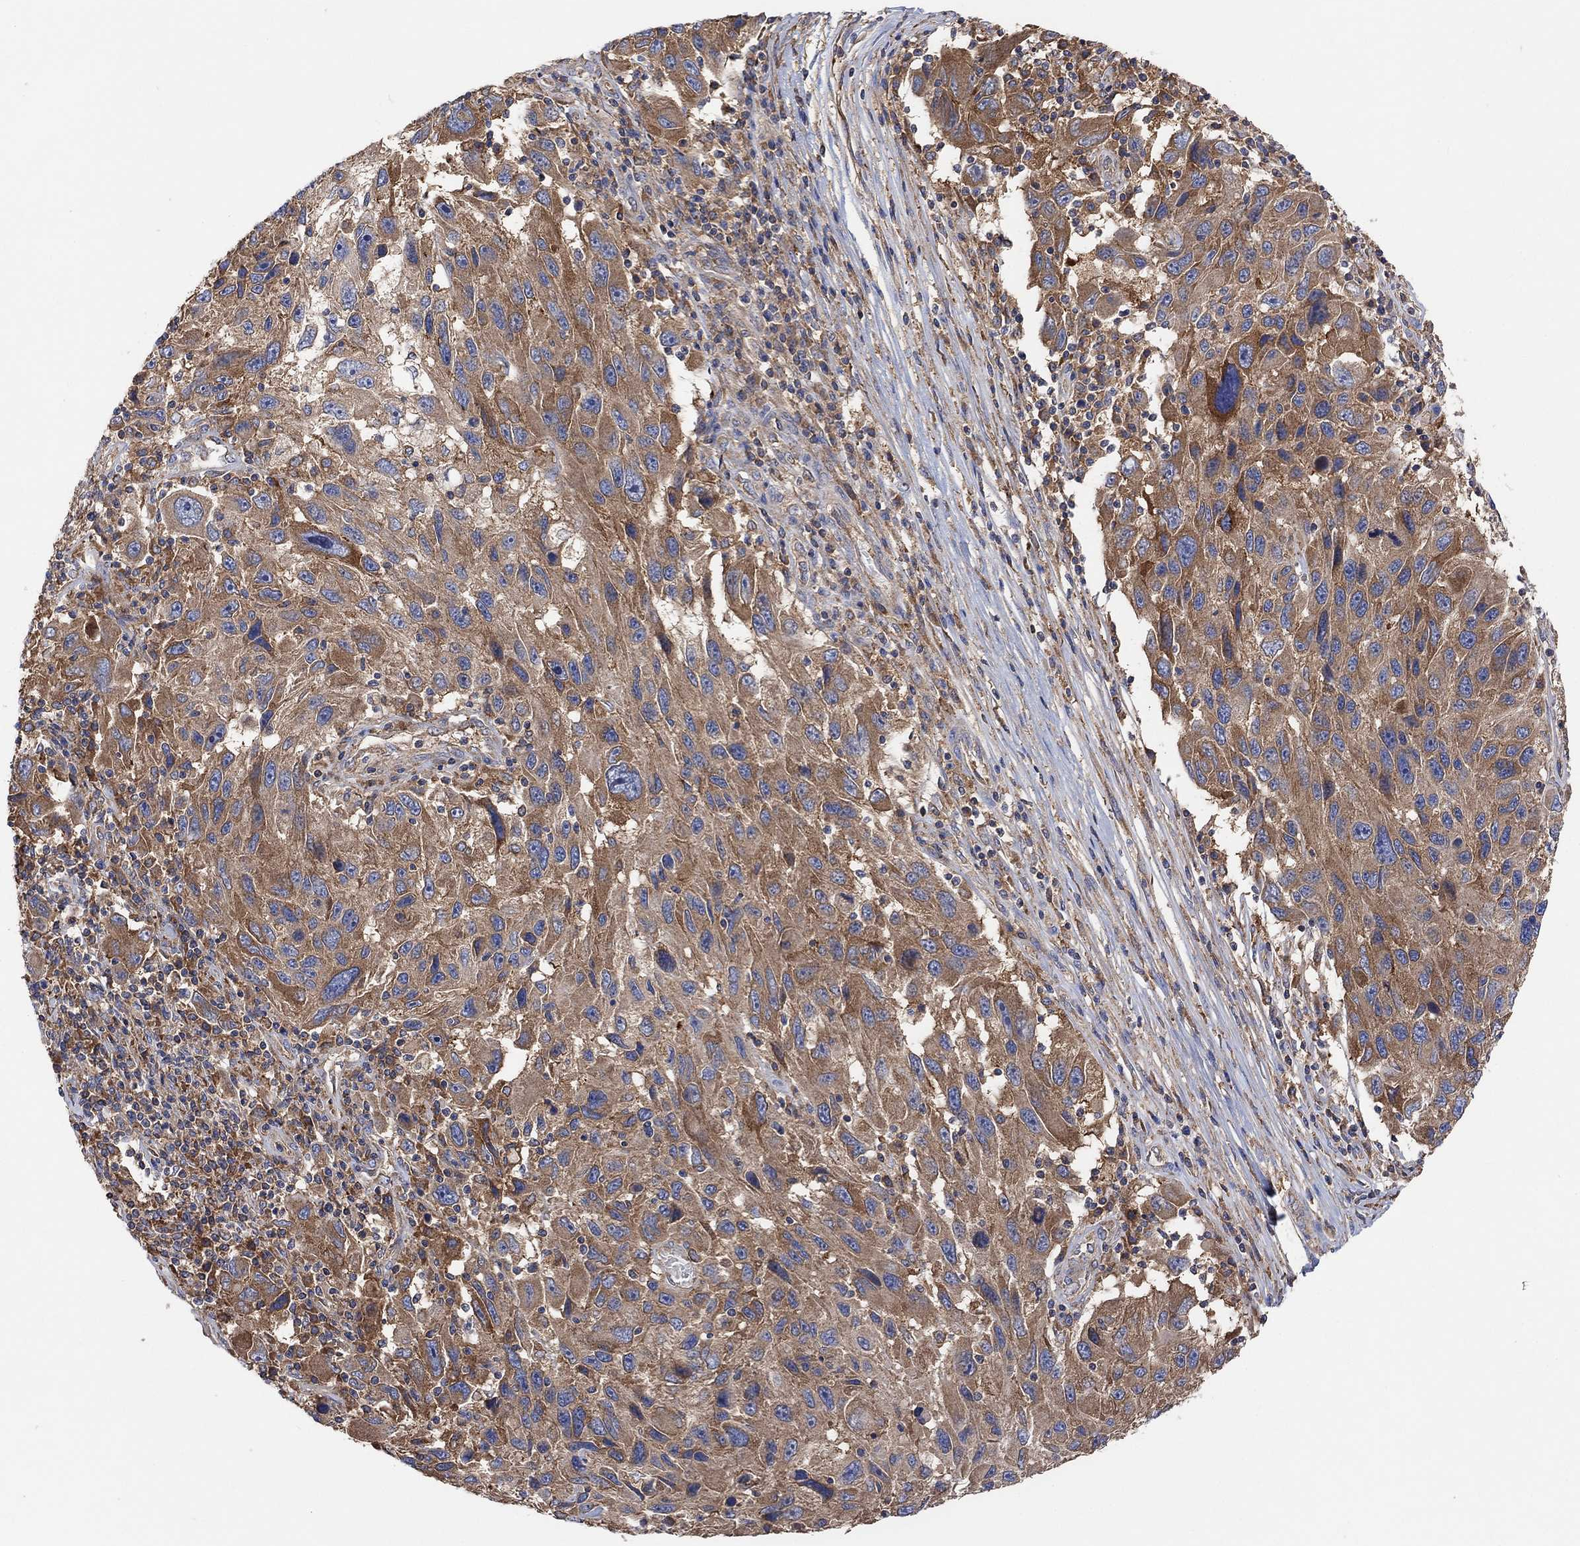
{"staining": {"intensity": "moderate", "quantity": "25%-75%", "location": "cytoplasmic/membranous"}, "tissue": "melanoma", "cell_type": "Tumor cells", "image_type": "cancer", "snomed": [{"axis": "morphology", "description": "Malignant melanoma, NOS"}, {"axis": "topography", "description": "Skin"}], "caption": "Immunohistochemistry (IHC) (DAB (3,3'-diaminobenzidine)) staining of melanoma demonstrates moderate cytoplasmic/membranous protein expression in approximately 25%-75% of tumor cells.", "gene": "BLOC1S3", "patient": {"sex": "male", "age": 53}}